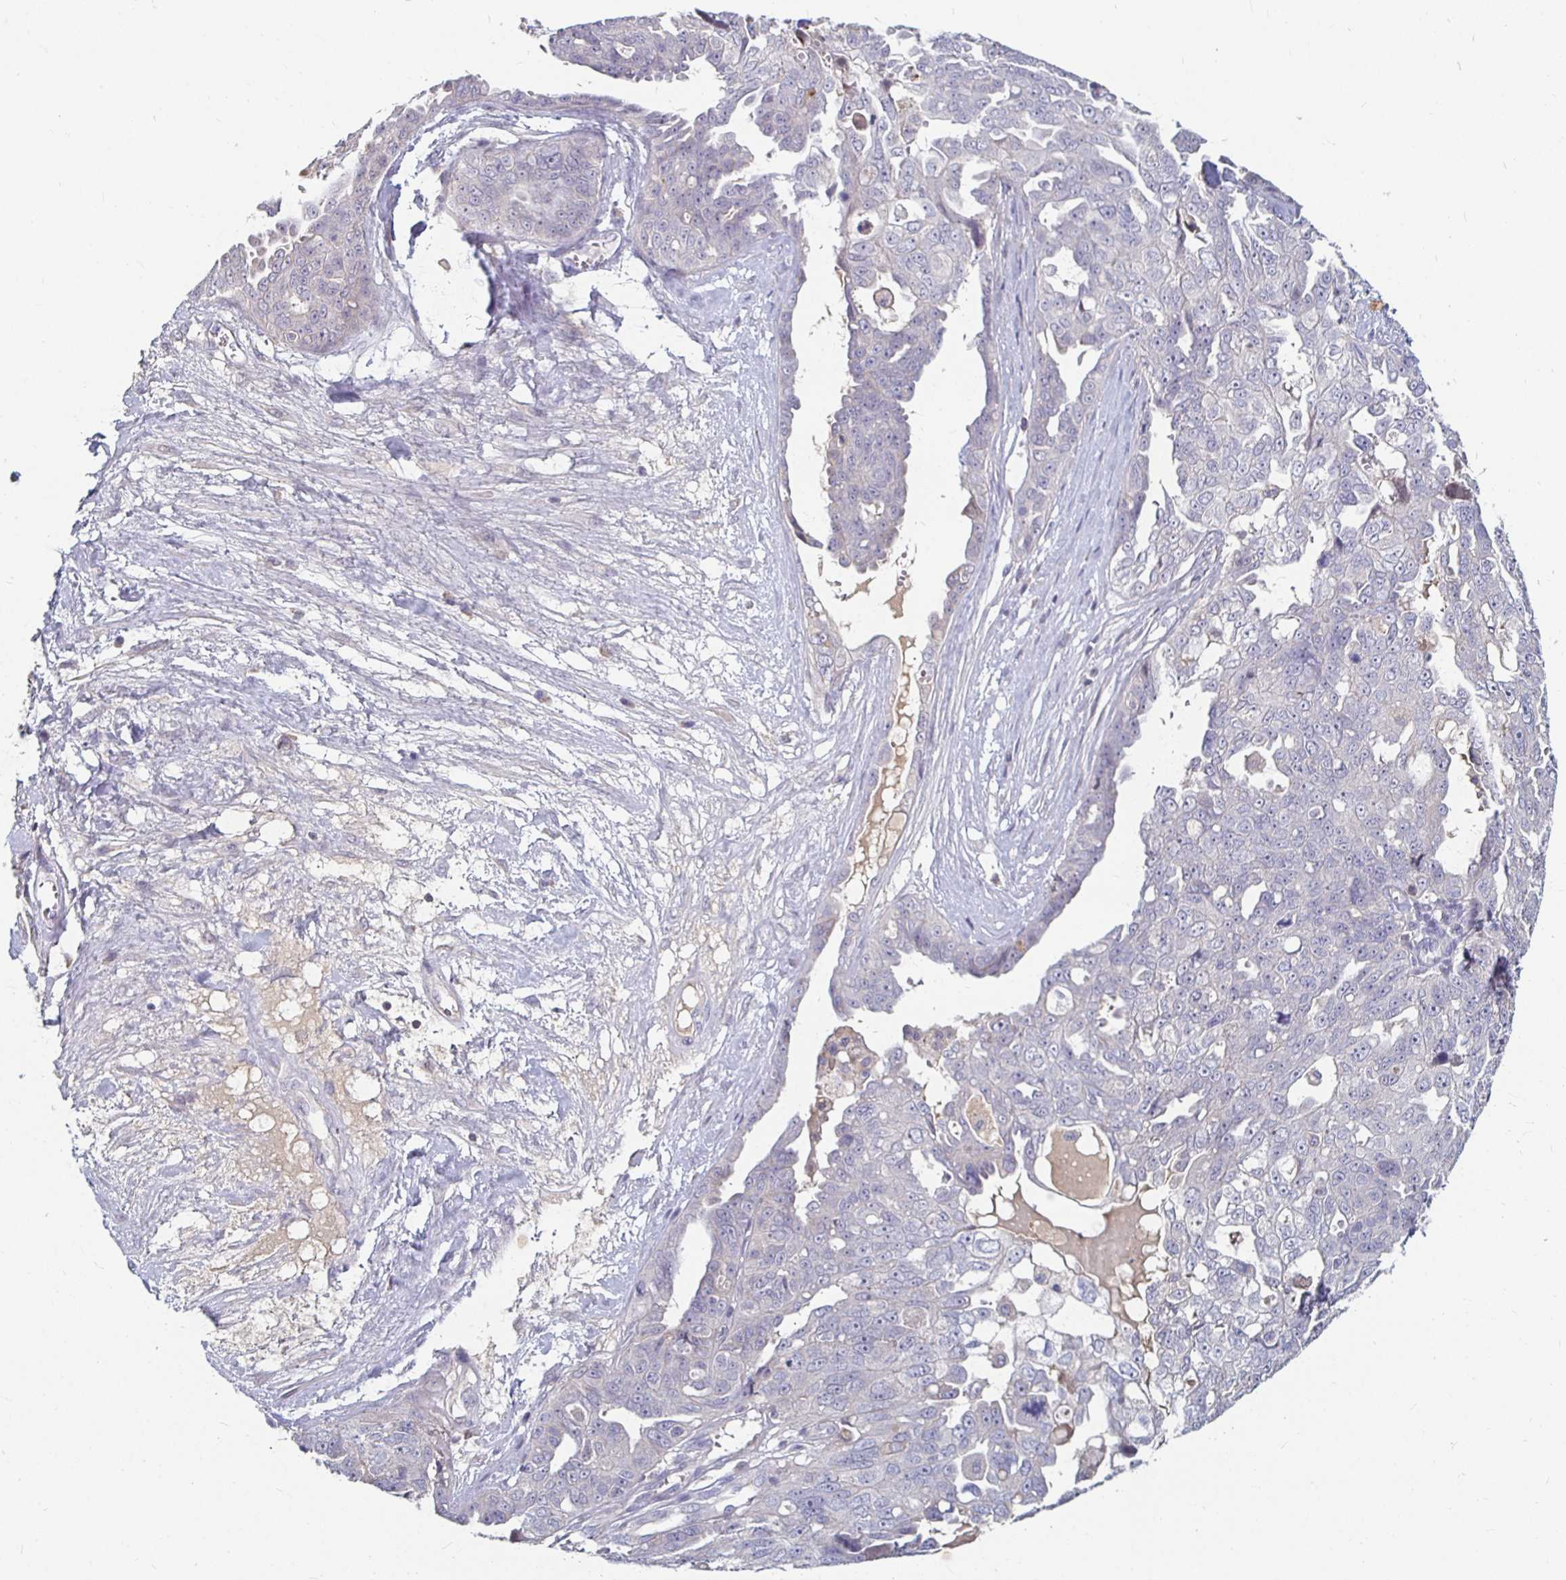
{"staining": {"intensity": "negative", "quantity": "none", "location": "none"}, "tissue": "ovarian cancer", "cell_type": "Tumor cells", "image_type": "cancer", "snomed": [{"axis": "morphology", "description": "Carcinoma, endometroid"}, {"axis": "topography", "description": "Ovary"}], "caption": "This image is of ovarian endometroid carcinoma stained with immunohistochemistry to label a protein in brown with the nuclei are counter-stained blue. There is no expression in tumor cells. The staining was performed using DAB (3,3'-diaminobenzidine) to visualize the protein expression in brown, while the nuclei were stained in blue with hematoxylin (Magnification: 20x).", "gene": "RNF144B", "patient": {"sex": "female", "age": 70}}